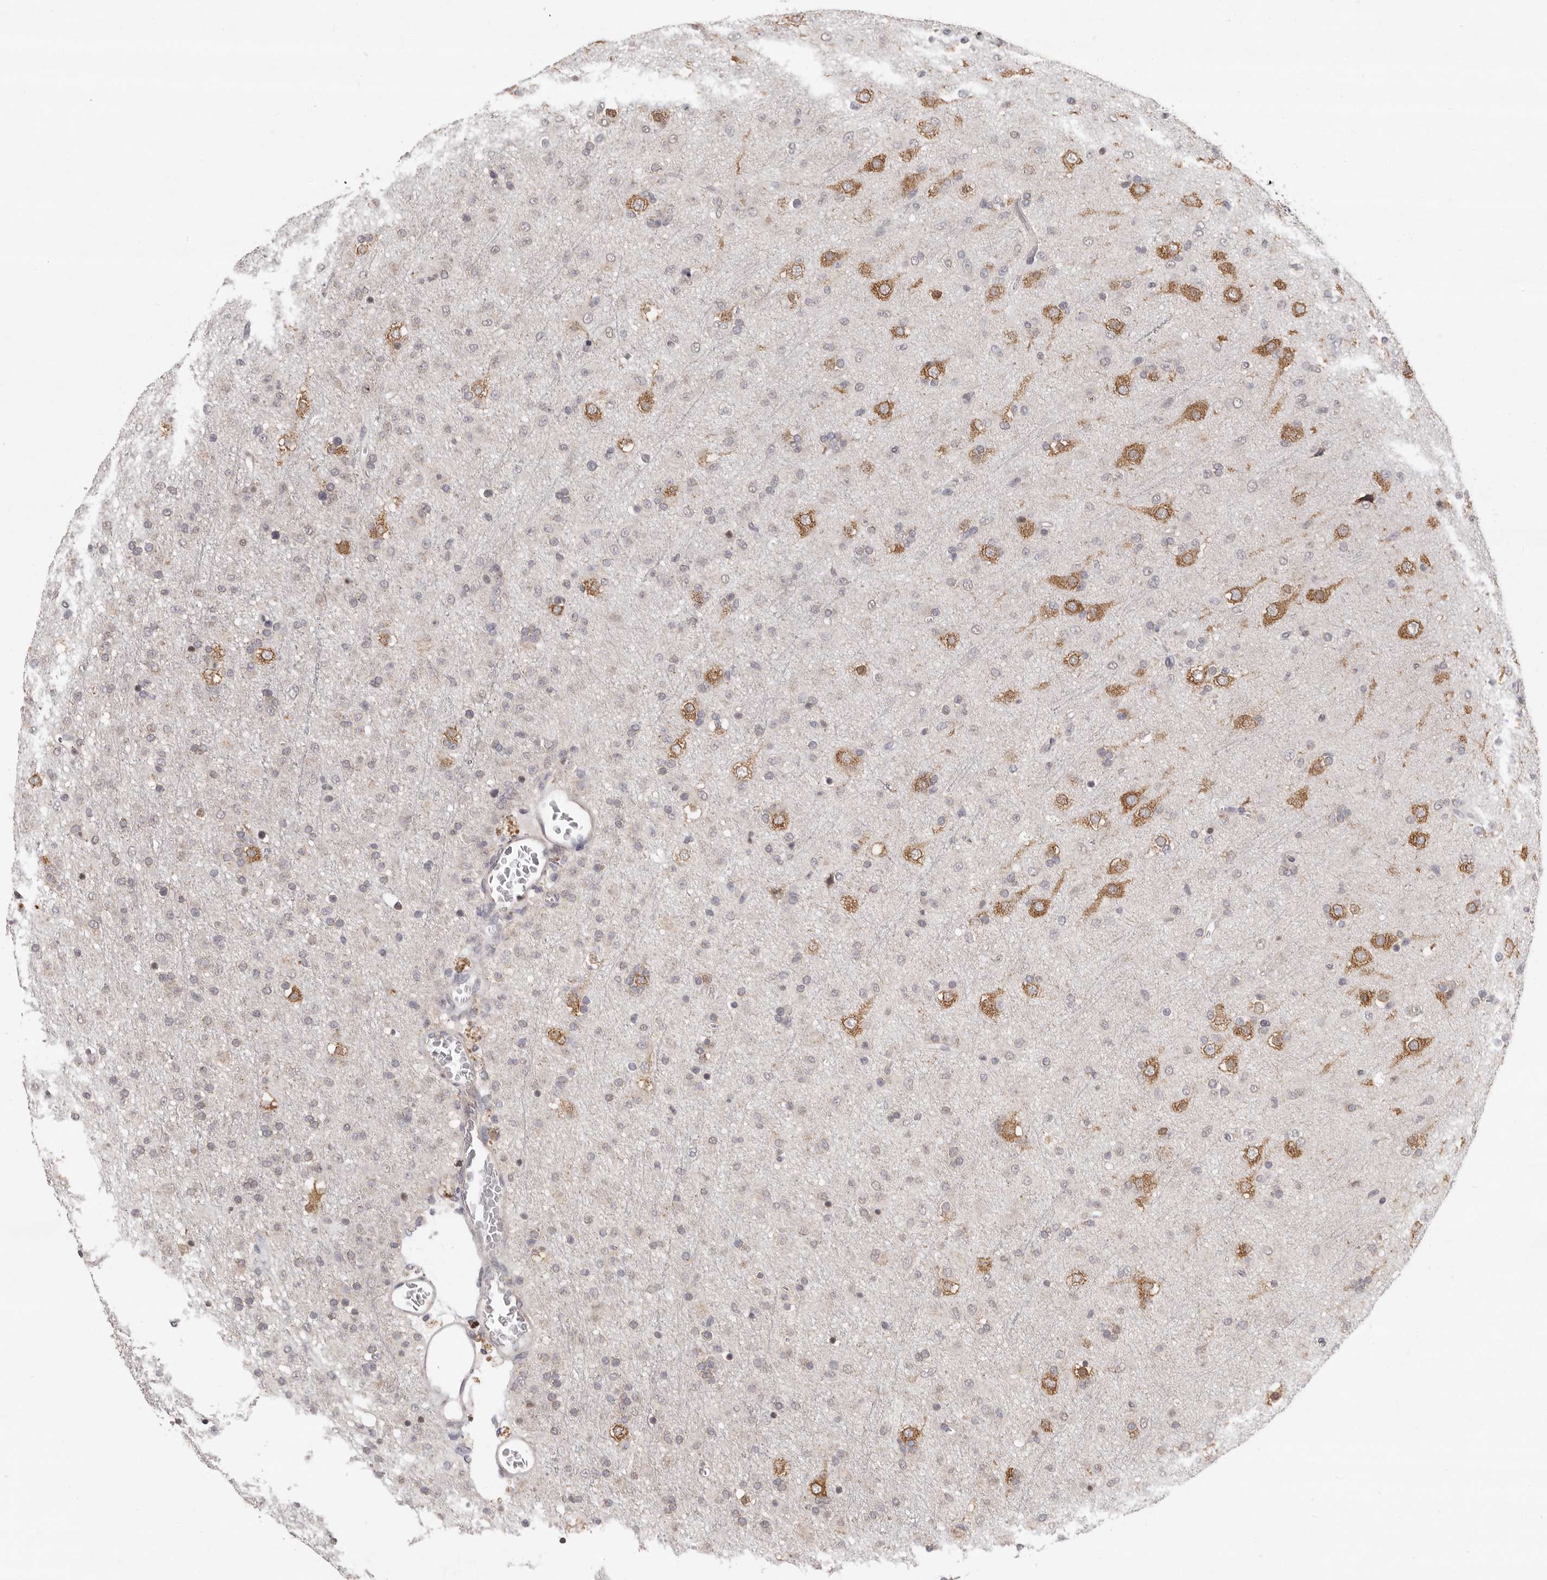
{"staining": {"intensity": "weak", "quantity": "25%-75%", "location": "cytoplasmic/membranous"}, "tissue": "glioma", "cell_type": "Tumor cells", "image_type": "cancer", "snomed": [{"axis": "morphology", "description": "Glioma, malignant, Low grade"}, {"axis": "topography", "description": "Brain"}], "caption": "Glioma was stained to show a protein in brown. There is low levels of weak cytoplasmic/membranous staining in about 25%-75% of tumor cells. The protein is shown in brown color, while the nuclei are stained blue.", "gene": "LINGO2", "patient": {"sex": "male", "age": 65}}